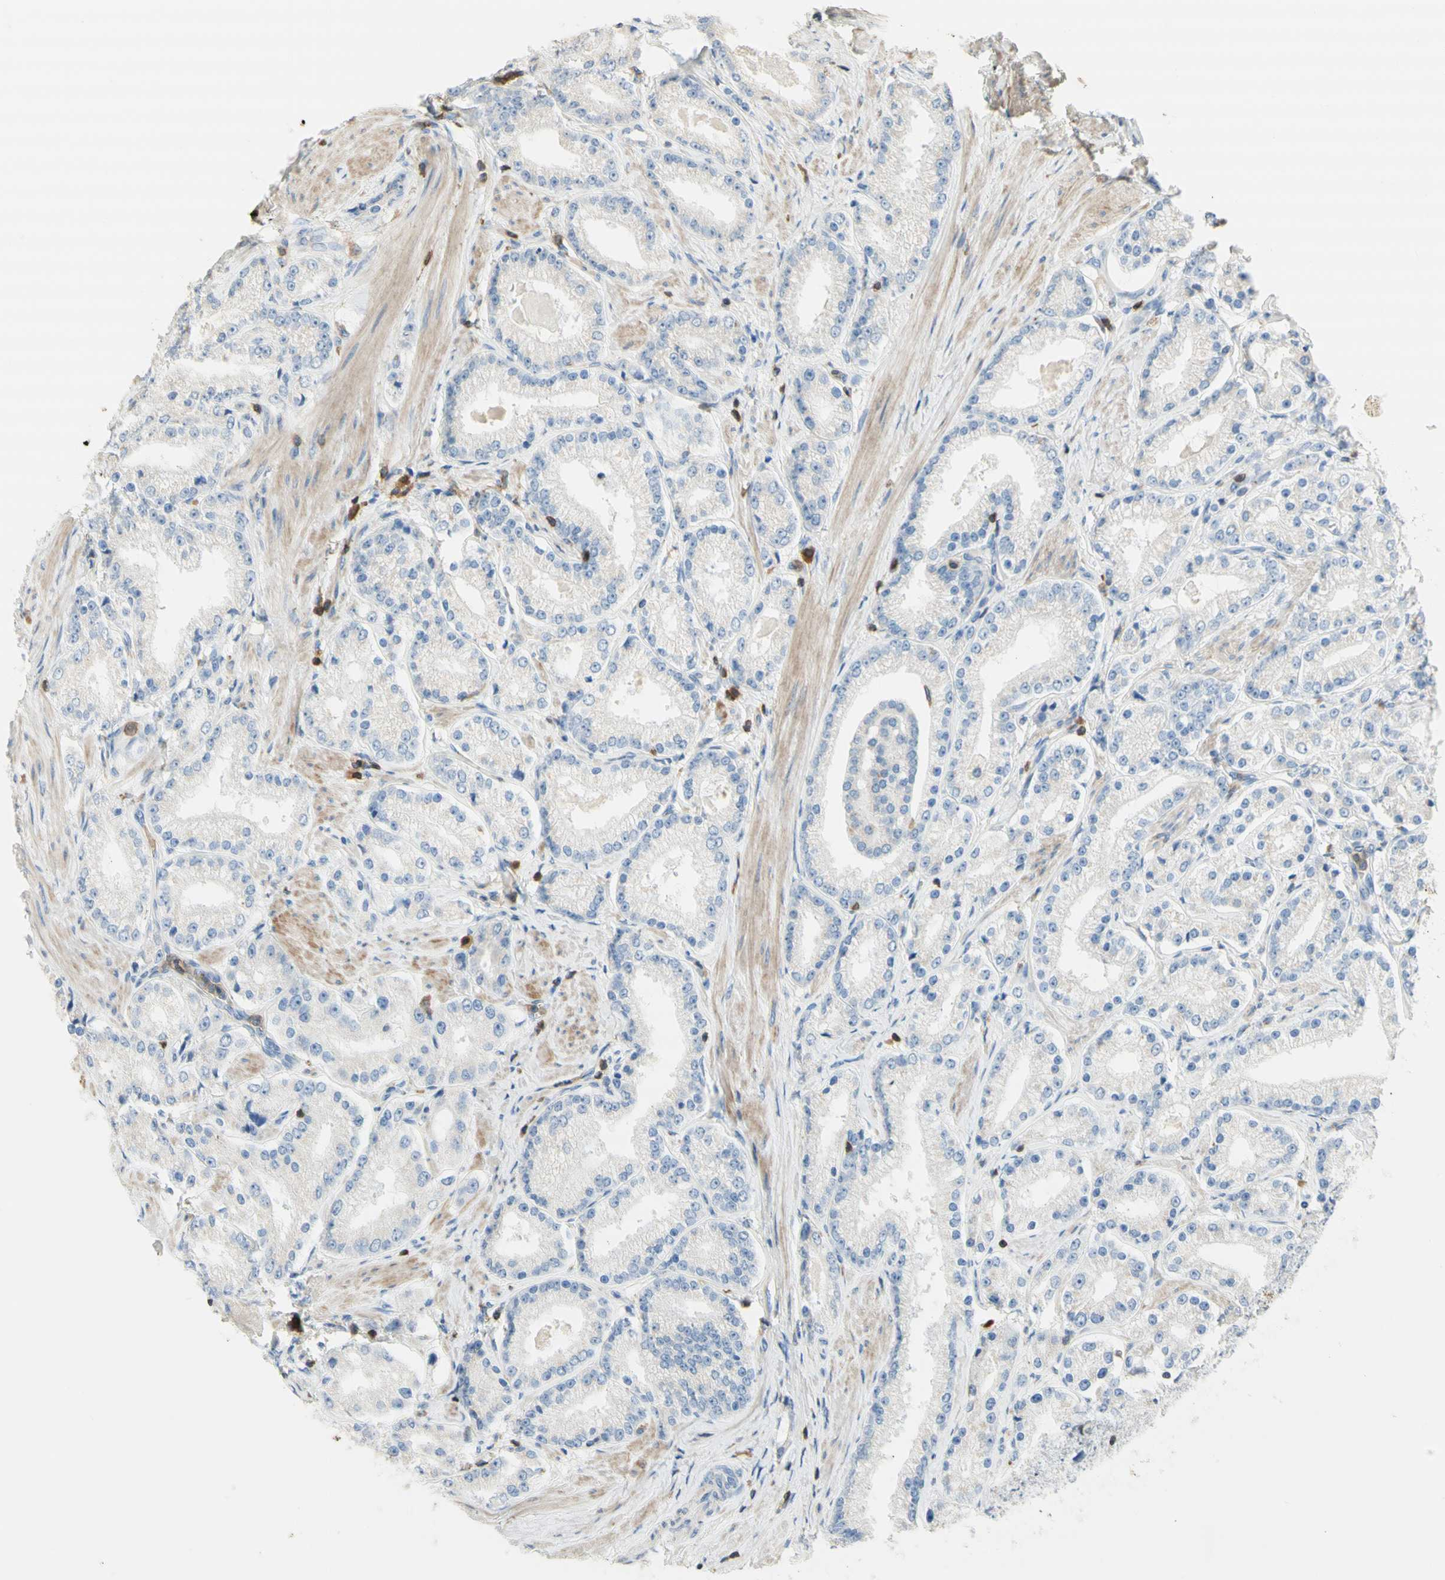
{"staining": {"intensity": "negative", "quantity": "none", "location": "none"}, "tissue": "prostate cancer", "cell_type": "Tumor cells", "image_type": "cancer", "snomed": [{"axis": "morphology", "description": "Adenocarcinoma, Low grade"}, {"axis": "topography", "description": "Prostate"}], "caption": "This photomicrograph is of prostate low-grade adenocarcinoma stained with IHC to label a protein in brown with the nuclei are counter-stained blue. There is no staining in tumor cells.", "gene": "SPINK6", "patient": {"sex": "male", "age": 63}}